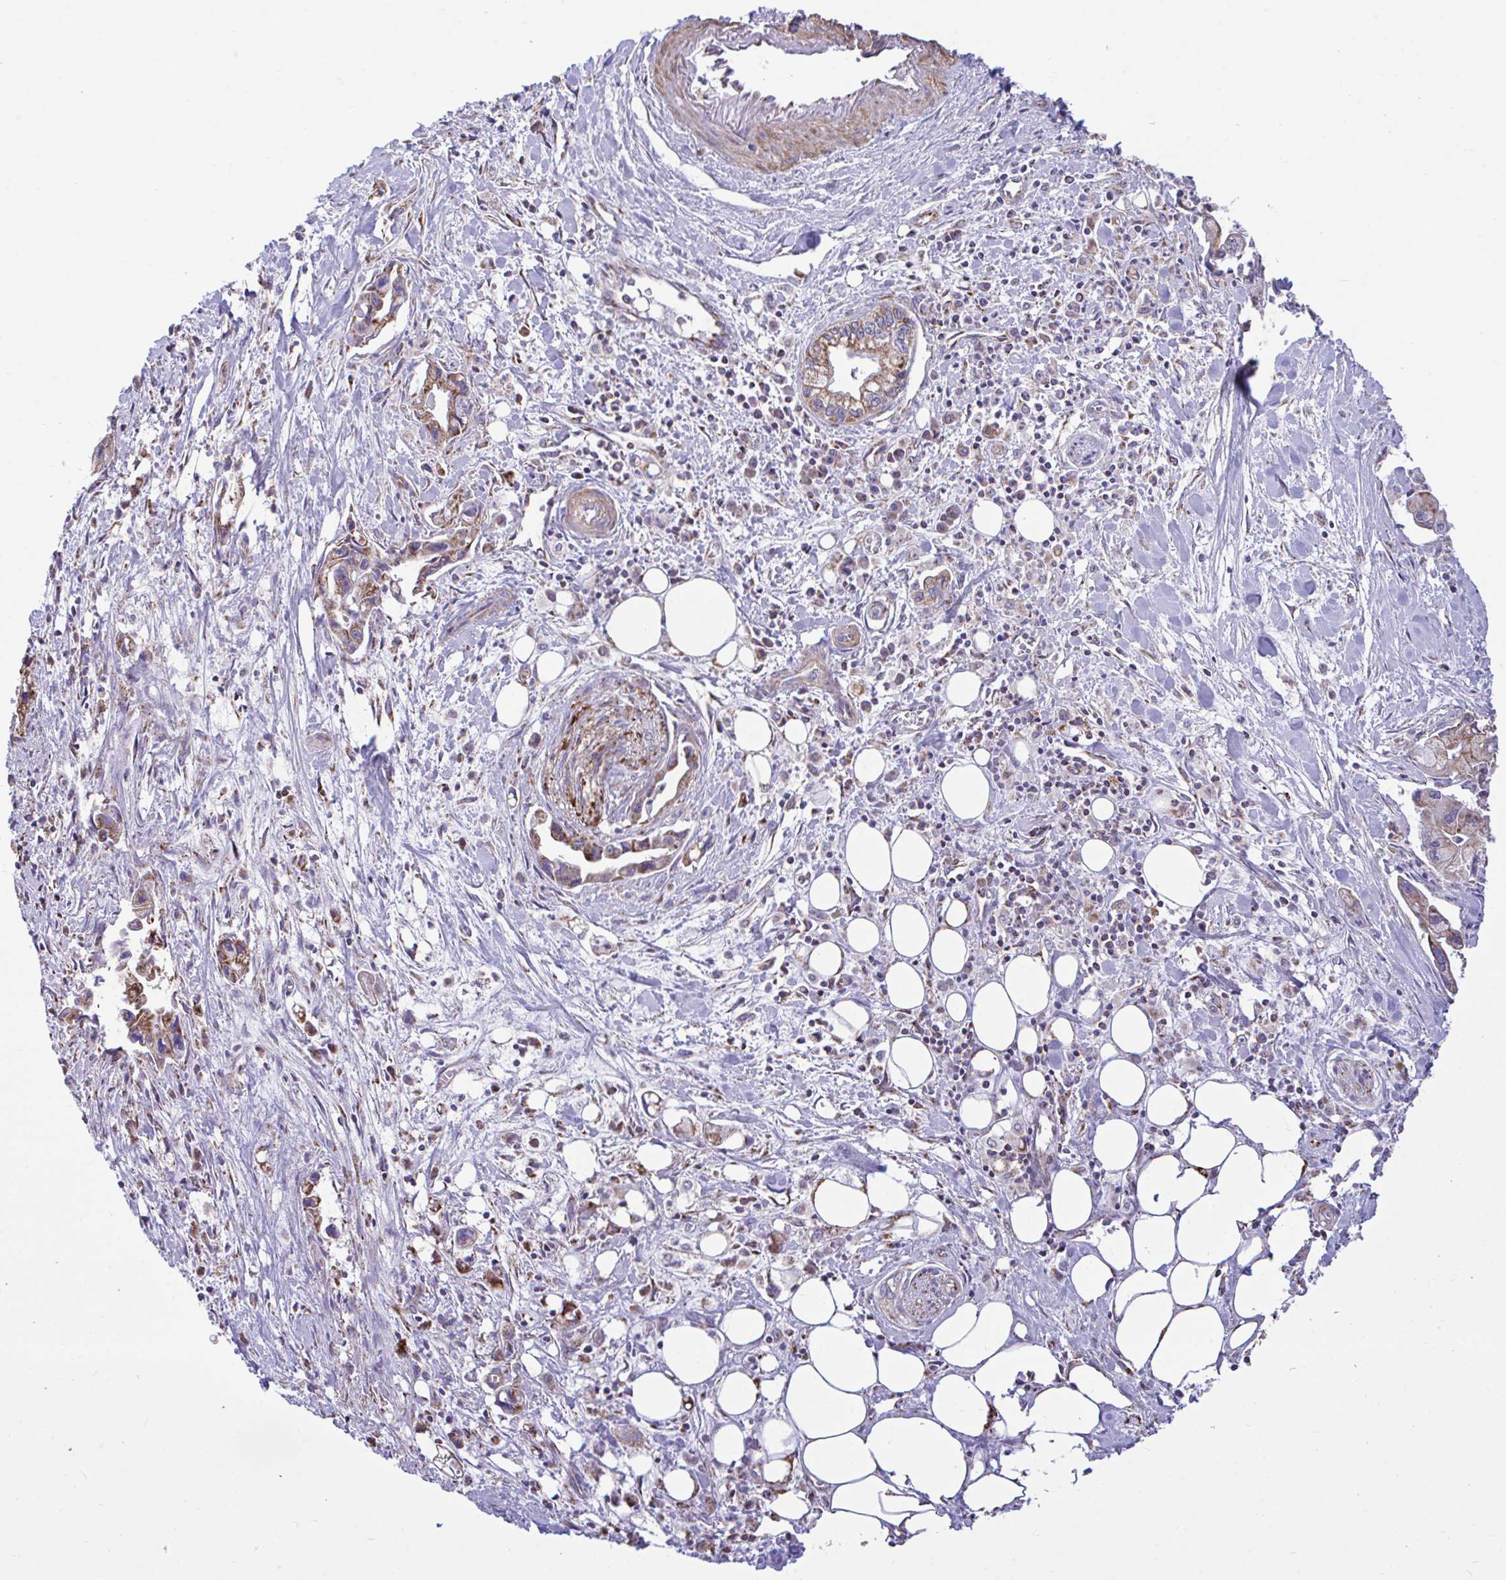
{"staining": {"intensity": "moderate", "quantity": "<25%", "location": "cytoplasmic/membranous"}, "tissue": "pancreatic cancer", "cell_type": "Tumor cells", "image_type": "cancer", "snomed": [{"axis": "morphology", "description": "Adenocarcinoma, NOS"}, {"axis": "topography", "description": "Pancreas"}], "caption": "A brown stain labels moderate cytoplasmic/membranous positivity of a protein in human pancreatic cancer tumor cells.", "gene": "SARS2", "patient": {"sex": "male", "age": 61}}